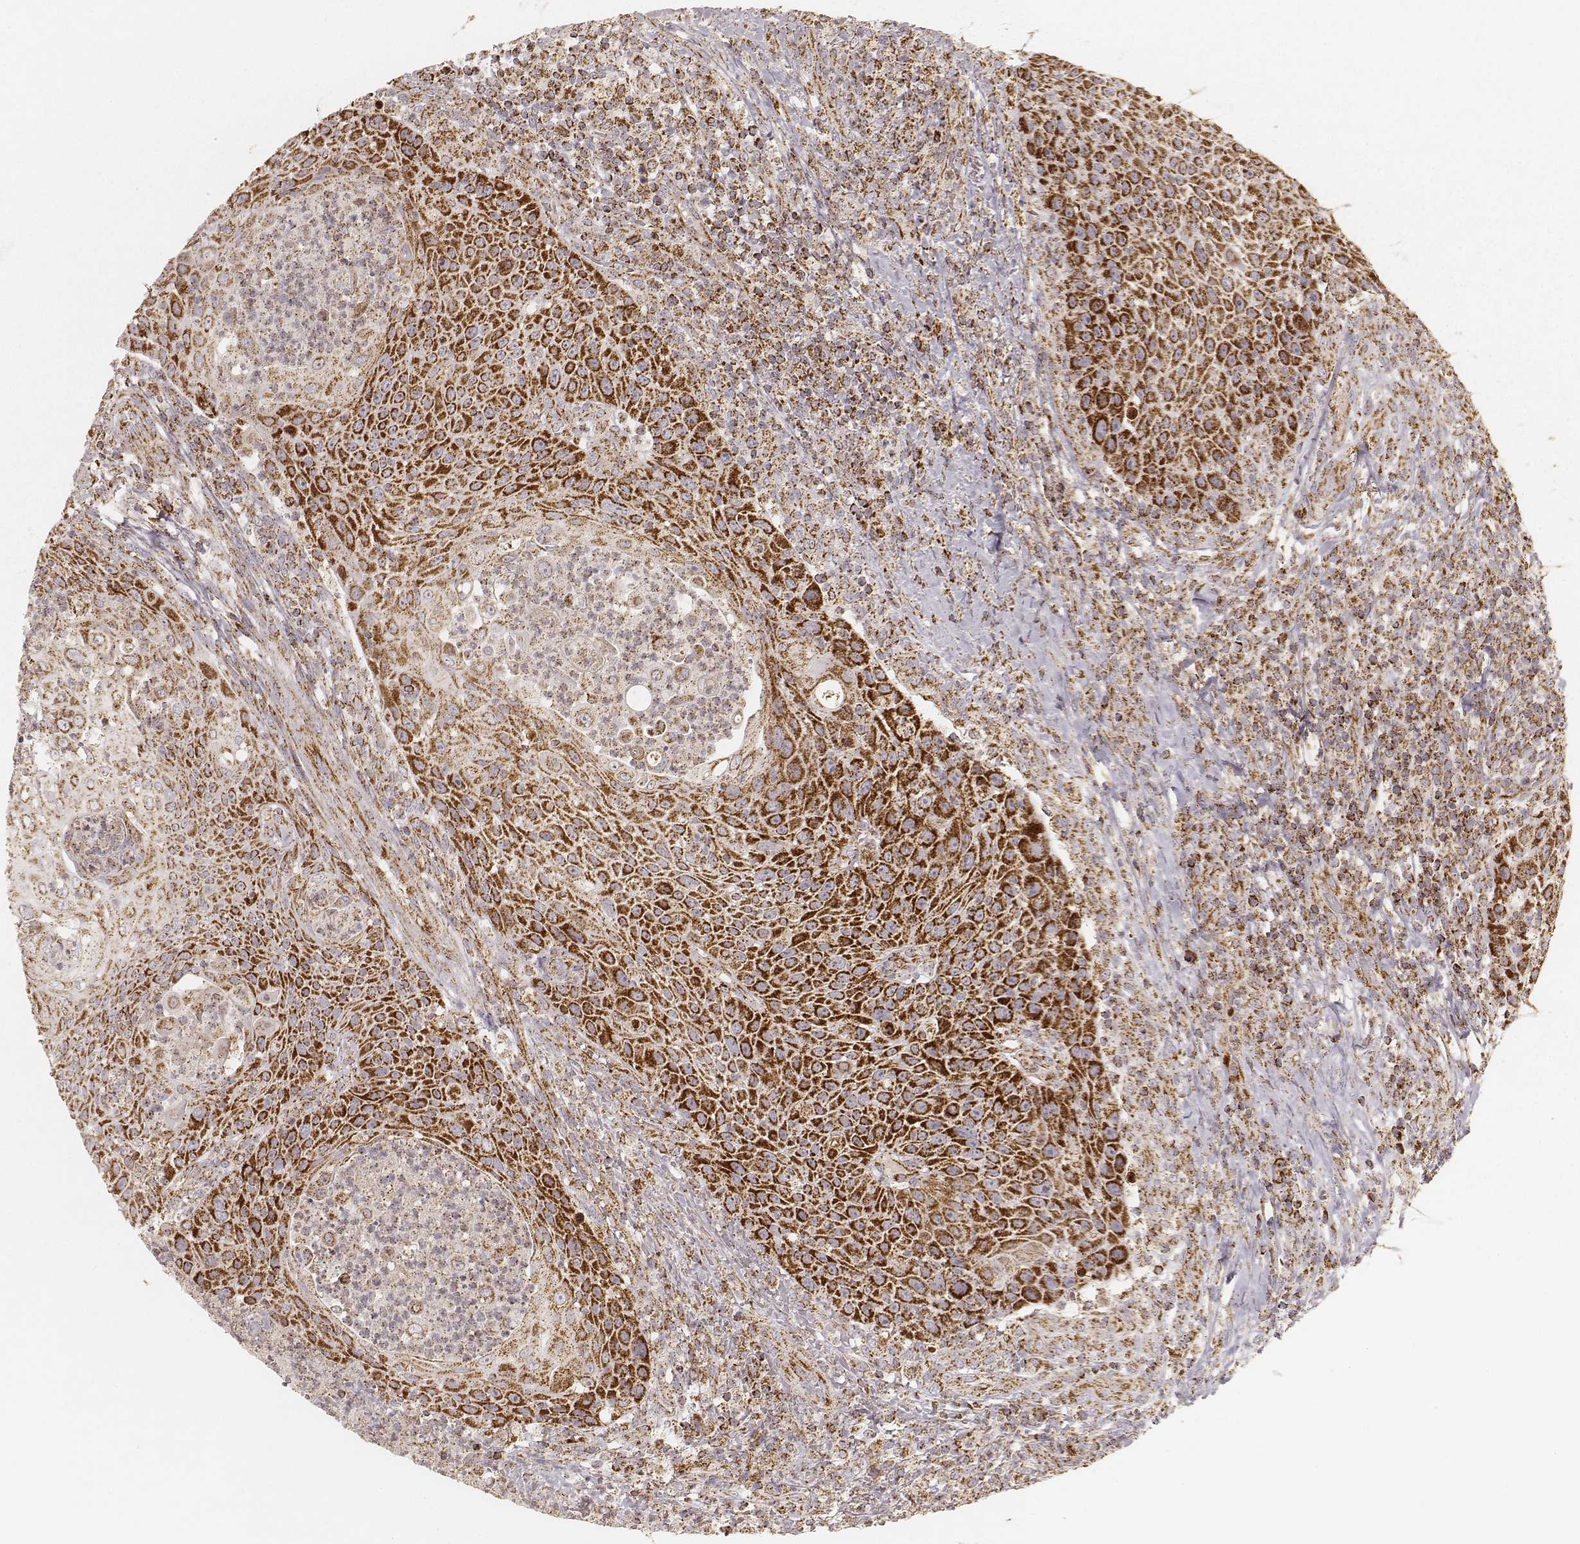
{"staining": {"intensity": "strong", "quantity": ">75%", "location": "cytoplasmic/membranous"}, "tissue": "head and neck cancer", "cell_type": "Tumor cells", "image_type": "cancer", "snomed": [{"axis": "morphology", "description": "Squamous cell carcinoma, NOS"}, {"axis": "topography", "description": "Head-Neck"}], "caption": "Head and neck cancer (squamous cell carcinoma) tissue displays strong cytoplasmic/membranous expression in about >75% of tumor cells, visualized by immunohistochemistry.", "gene": "CS", "patient": {"sex": "male", "age": 69}}